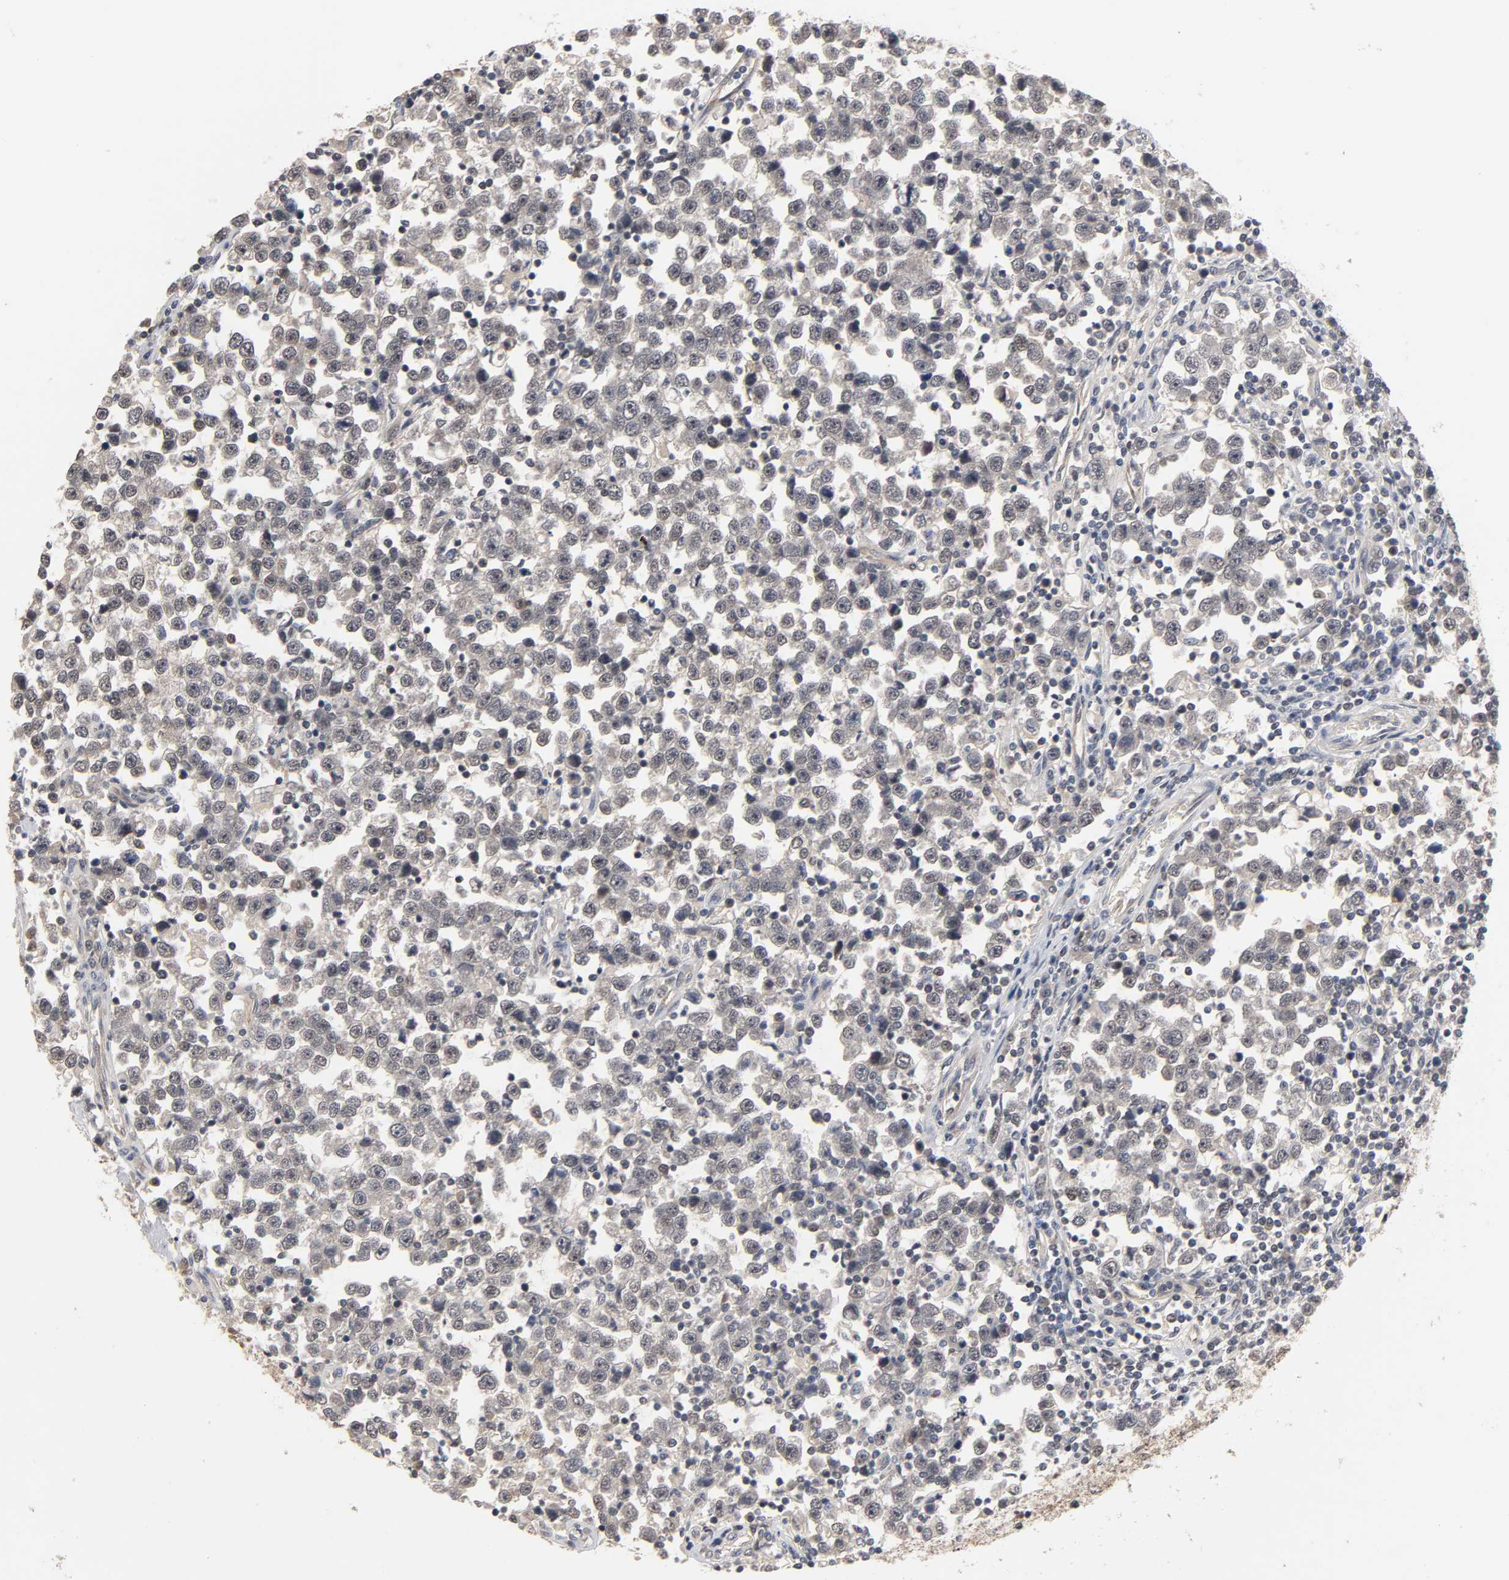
{"staining": {"intensity": "weak", "quantity": ">75%", "location": "cytoplasmic/membranous"}, "tissue": "testis cancer", "cell_type": "Tumor cells", "image_type": "cancer", "snomed": [{"axis": "morphology", "description": "Seminoma, NOS"}, {"axis": "topography", "description": "Testis"}], "caption": "DAB (3,3'-diaminobenzidine) immunohistochemical staining of human testis cancer (seminoma) shows weak cytoplasmic/membranous protein positivity in approximately >75% of tumor cells. (DAB IHC with brightfield microscopy, high magnification).", "gene": "HTR1E", "patient": {"sex": "male", "age": 43}}